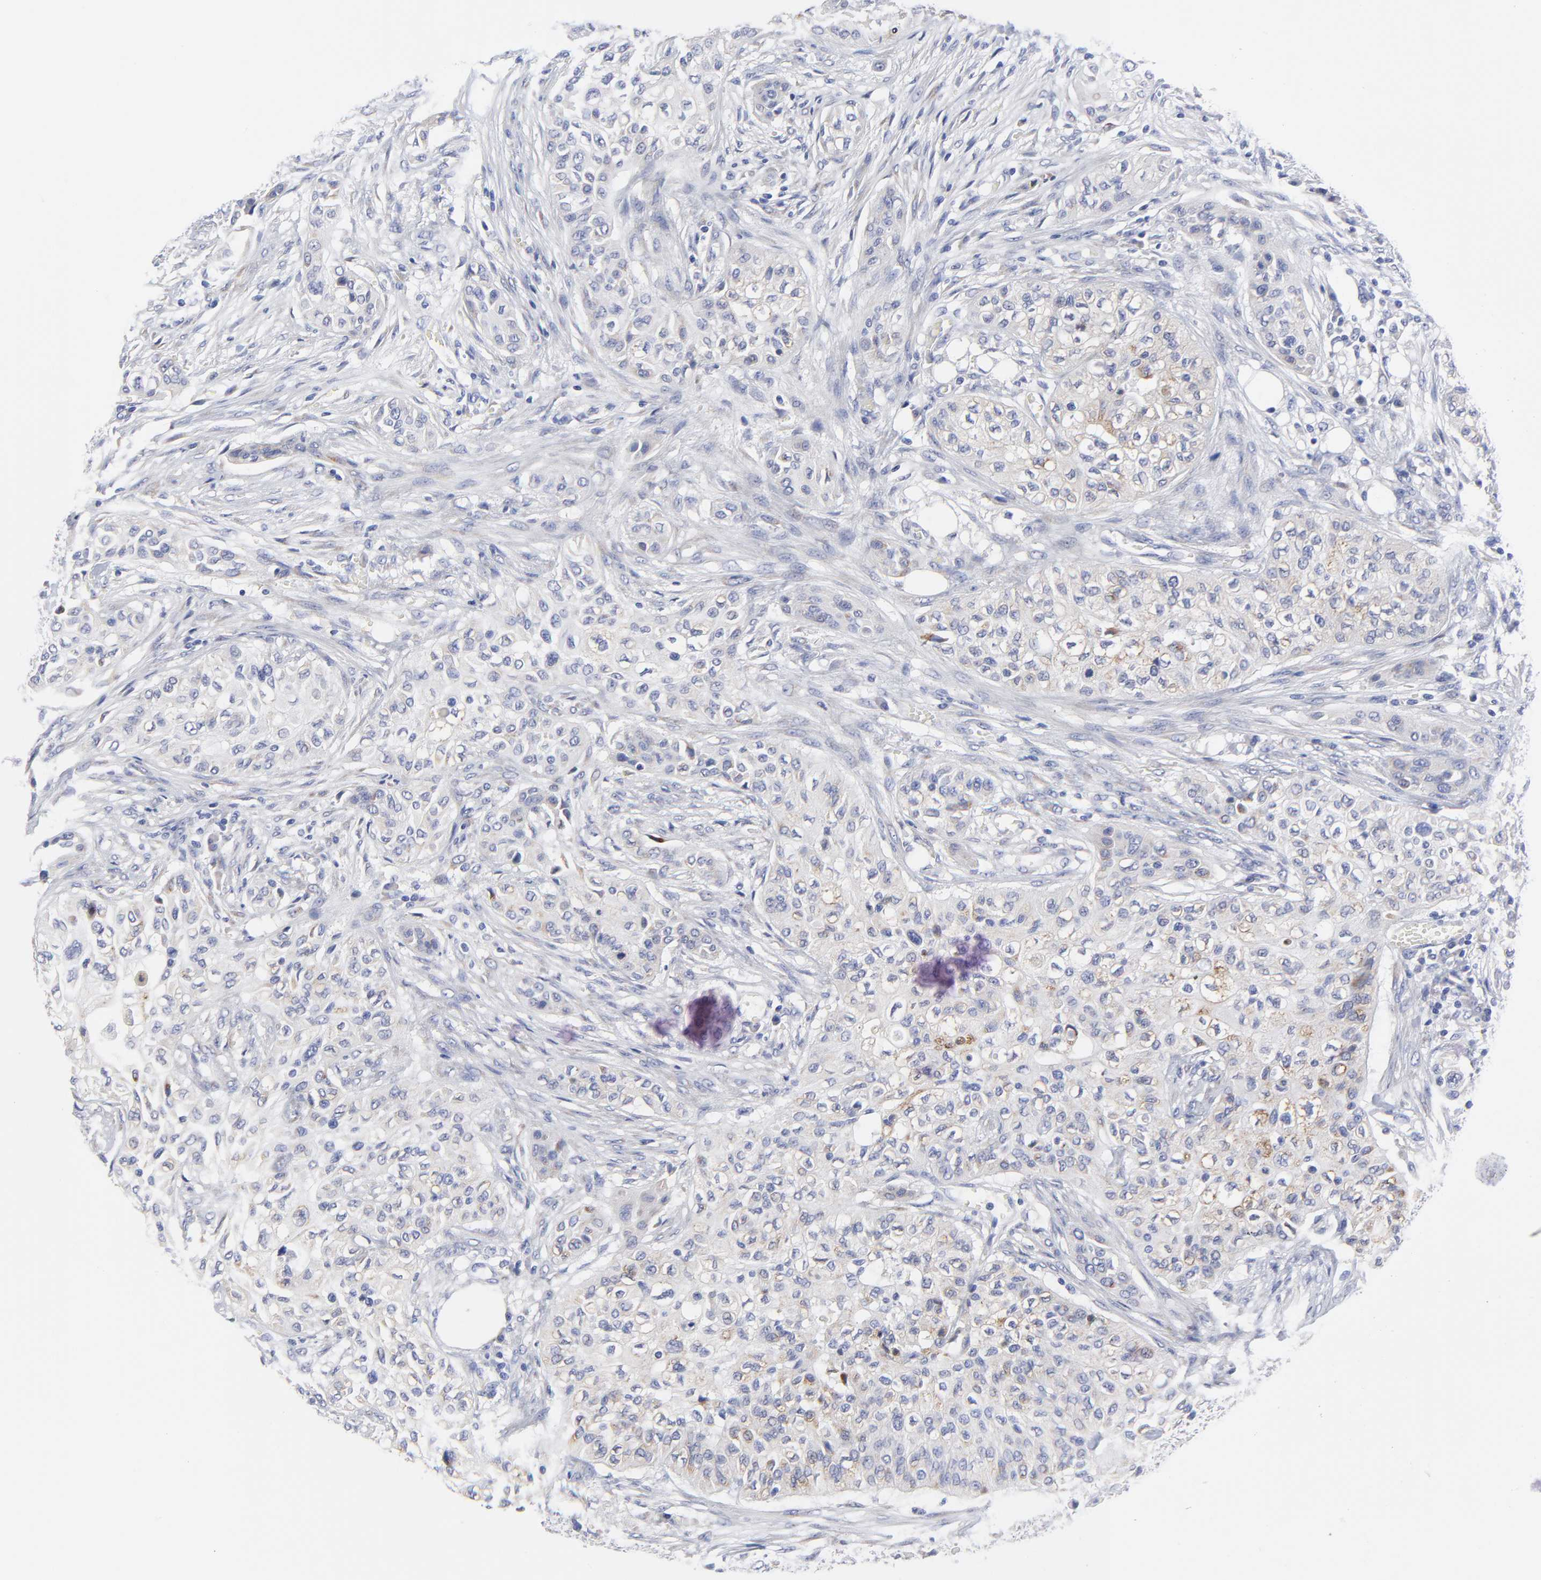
{"staining": {"intensity": "negative", "quantity": "none", "location": "none"}, "tissue": "urothelial cancer", "cell_type": "Tumor cells", "image_type": "cancer", "snomed": [{"axis": "morphology", "description": "Urothelial carcinoma, High grade"}, {"axis": "topography", "description": "Urinary bladder"}], "caption": "A photomicrograph of human high-grade urothelial carcinoma is negative for staining in tumor cells.", "gene": "DUSP9", "patient": {"sex": "male", "age": 74}}